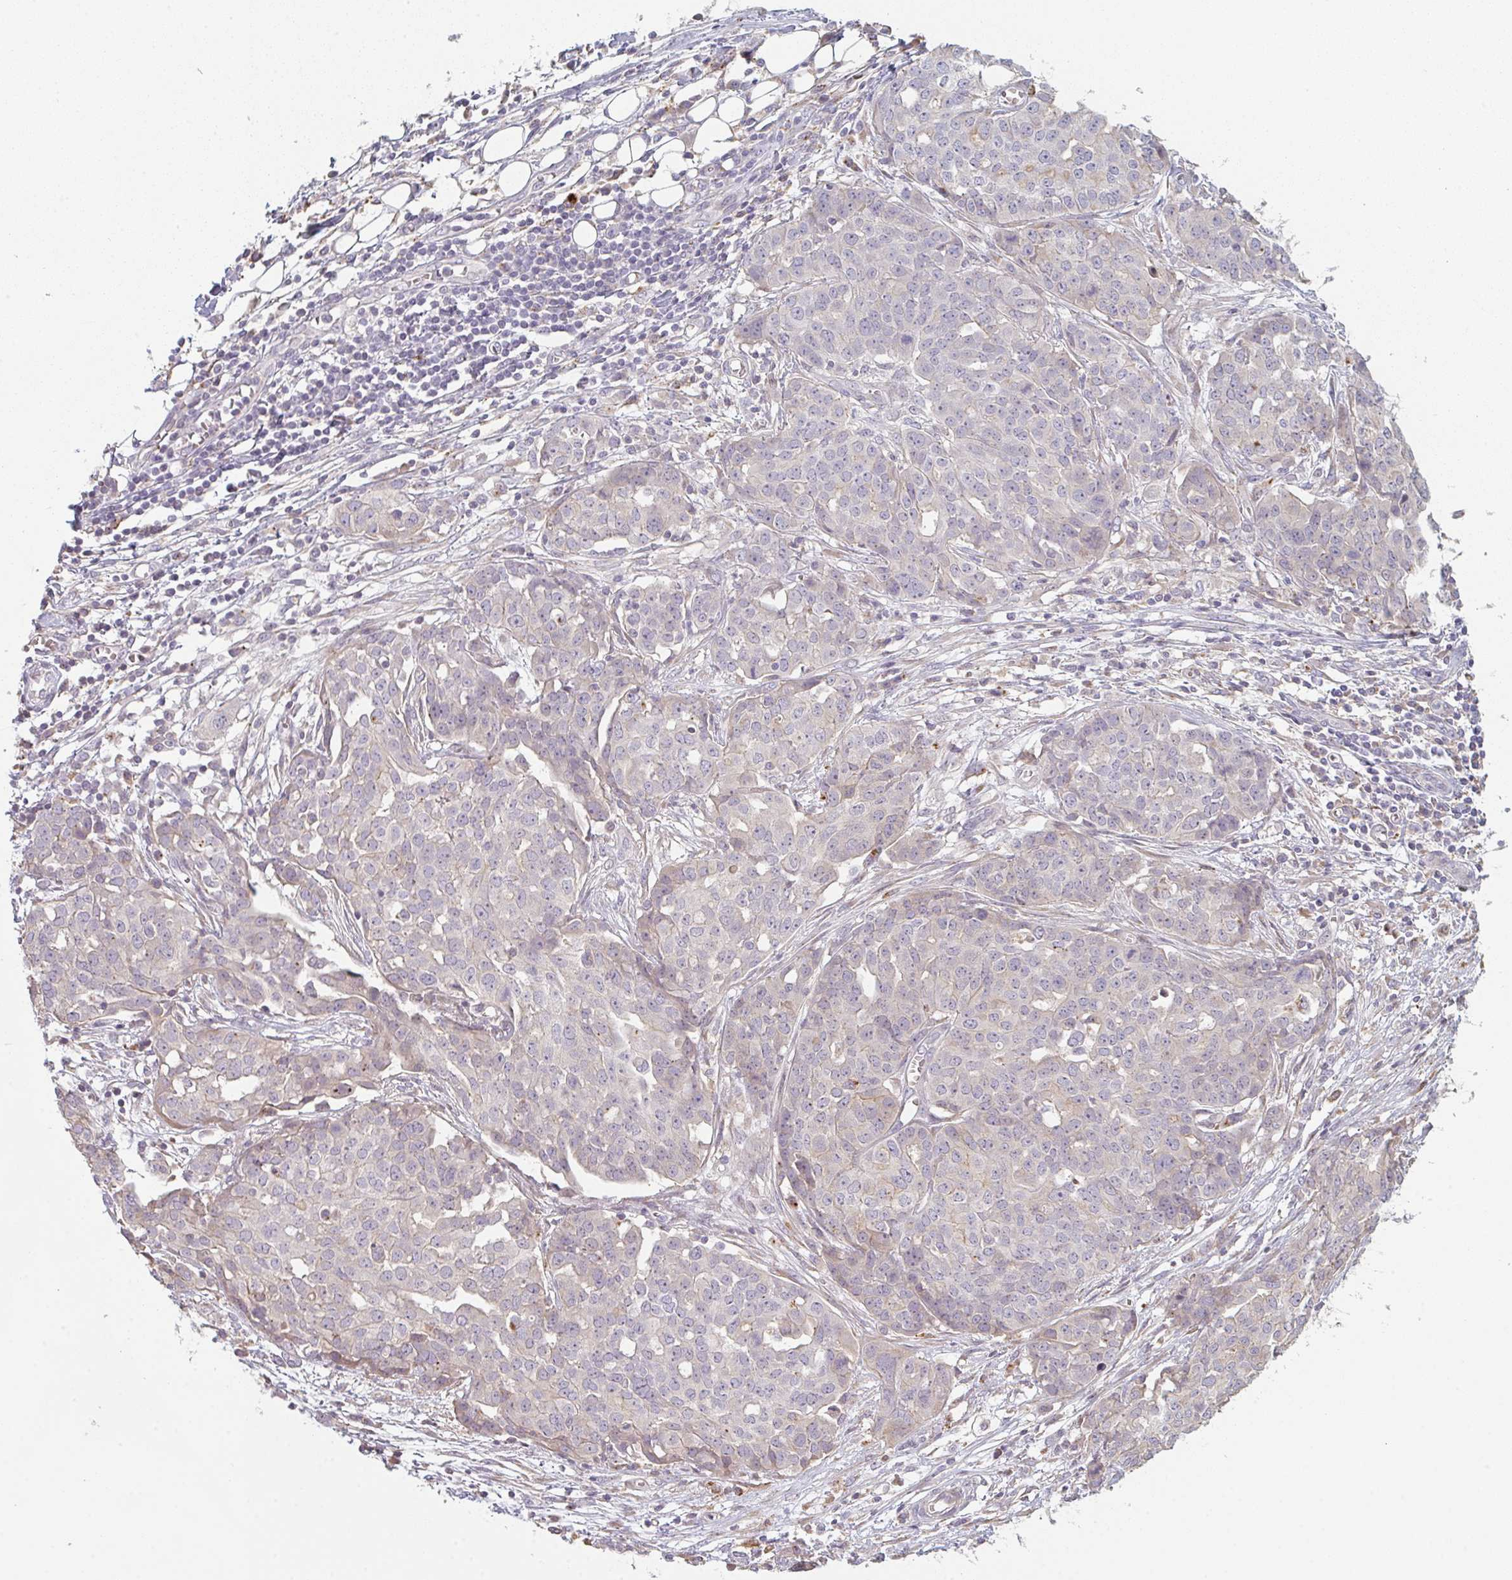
{"staining": {"intensity": "negative", "quantity": "none", "location": "none"}, "tissue": "ovarian cancer", "cell_type": "Tumor cells", "image_type": "cancer", "snomed": [{"axis": "morphology", "description": "Cystadenocarcinoma, serous, NOS"}, {"axis": "topography", "description": "Soft tissue"}, {"axis": "topography", "description": "Ovary"}], "caption": "Immunohistochemistry micrograph of neoplastic tissue: ovarian cancer (serous cystadenocarcinoma) stained with DAB demonstrates no significant protein expression in tumor cells.", "gene": "TMEM237", "patient": {"sex": "female", "age": 57}}